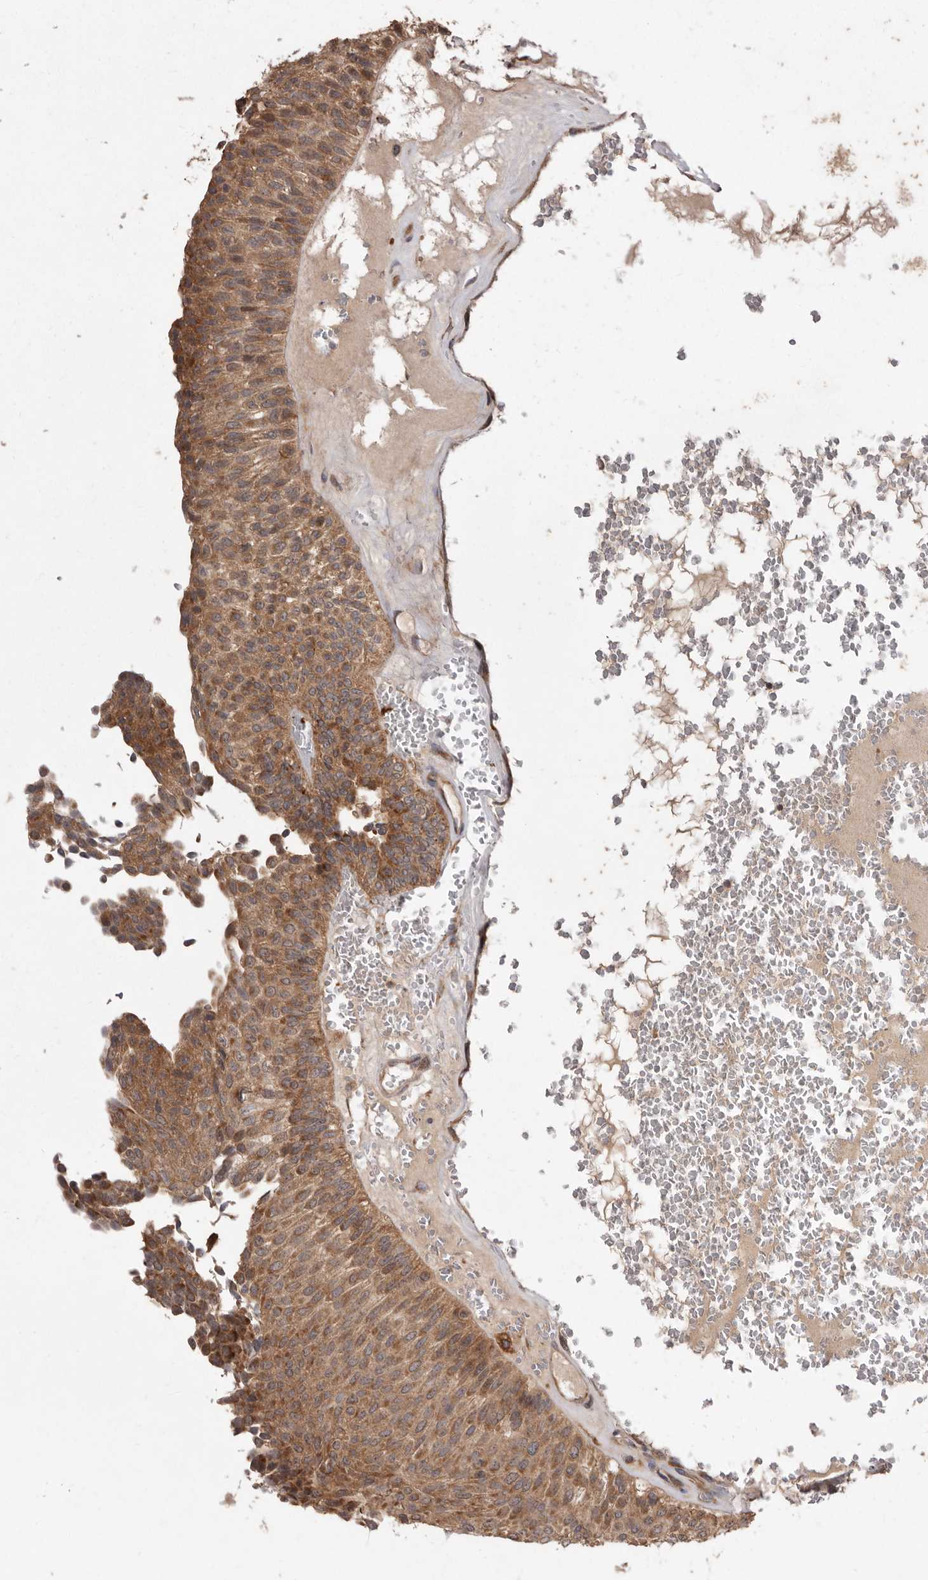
{"staining": {"intensity": "moderate", "quantity": ">75%", "location": "cytoplasmic/membranous"}, "tissue": "urothelial cancer", "cell_type": "Tumor cells", "image_type": "cancer", "snomed": [{"axis": "morphology", "description": "Urothelial carcinoma, Low grade"}, {"axis": "topography", "description": "Urinary bladder"}], "caption": "There is medium levels of moderate cytoplasmic/membranous staining in tumor cells of urothelial cancer, as demonstrated by immunohistochemical staining (brown color).", "gene": "FLAD1", "patient": {"sex": "male", "age": 78}}